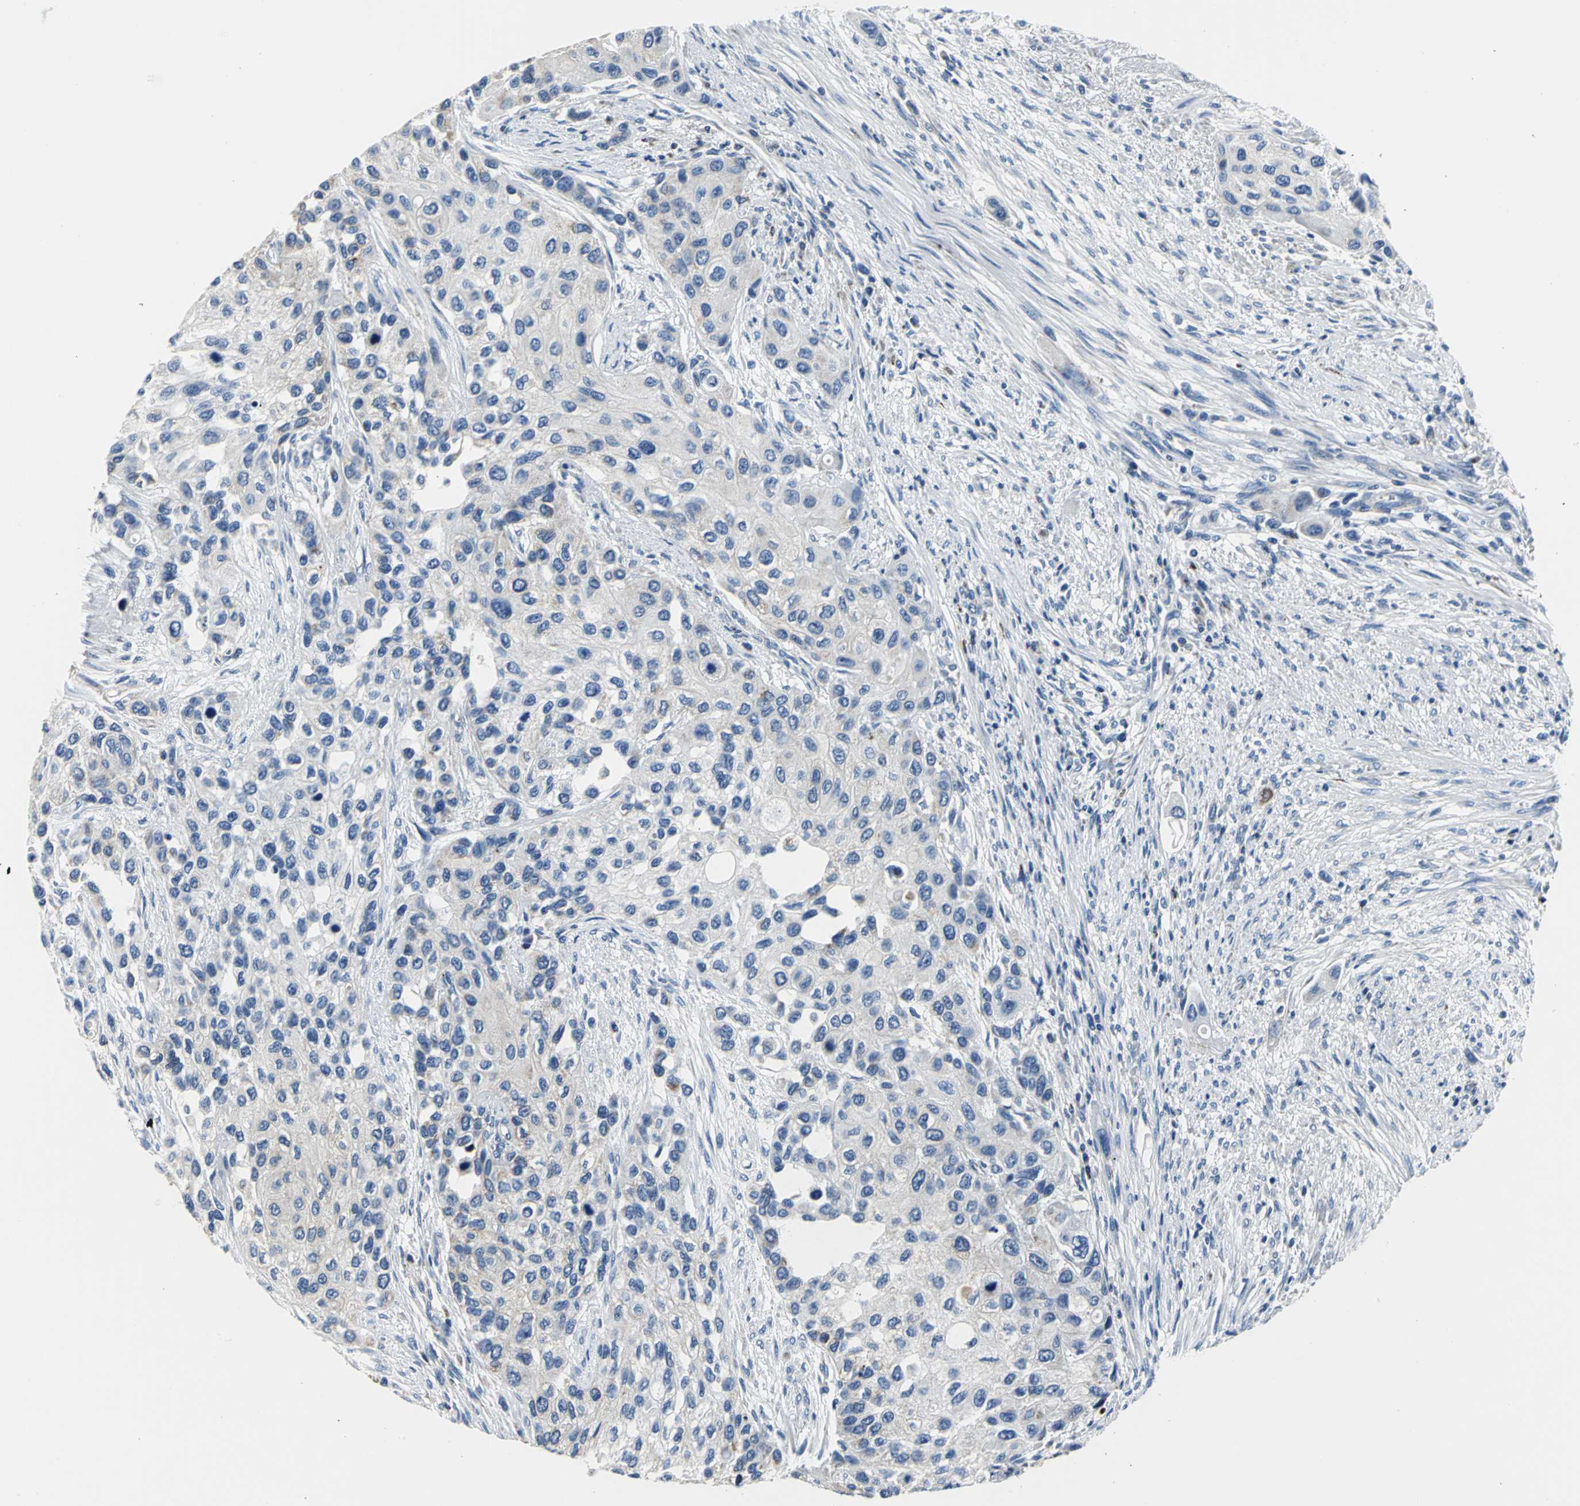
{"staining": {"intensity": "negative", "quantity": "none", "location": "none"}, "tissue": "urothelial cancer", "cell_type": "Tumor cells", "image_type": "cancer", "snomed": [{"axis": "morphology", "description": "Urothelial carcinoma, High grade"}, {"axis": "topography", "description": "Urinary bladder"}], "caption": "This is a micrograph of immunohistochemistry staining of urothelial cancer, which shows no positivity in tumor cells.", "gene": "IFI6", "patient": {"sex": "female", "age": 56}}